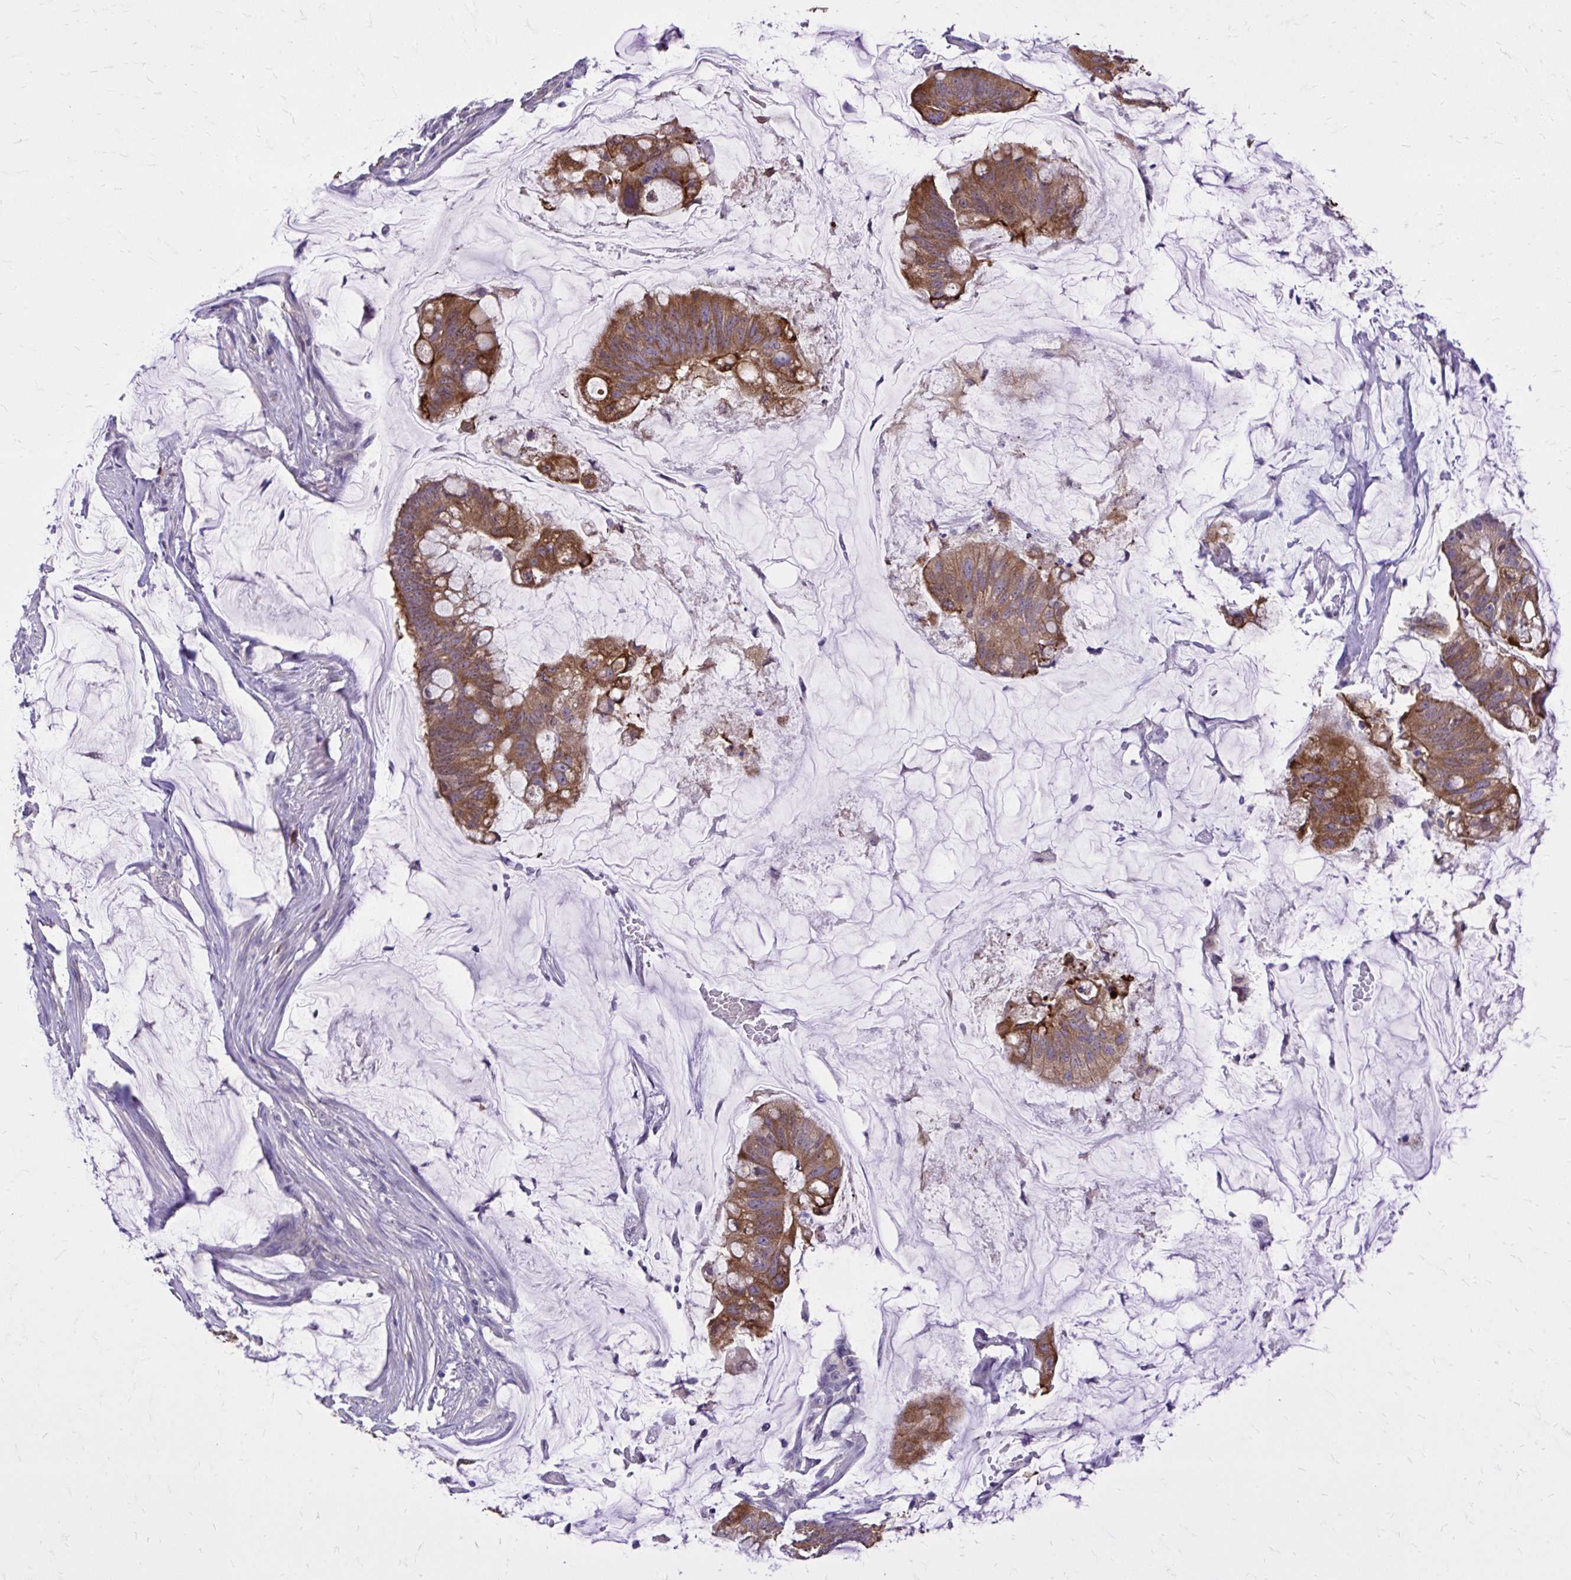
{"staining": {"intensity": "moderate", "quantity": ">75%", "location": "cytoplasmic/membranous"}, "tissue": "colorectal cancer", "cell_type": "Tumor cells", "image_type": "cancer", "snomed": [{"axis": "morphology", "description": "Adenocarcinoma, NOS"}, {"axis": "topography", "description": "Colon"}], "caption": "Colorectal adenocarcinoma stained with DAB (3,3'-diaminobenzidine) IHC demonstrates medium levels of moderate cytoplasmic/membranous staining in approximately >75% of tumor cells.", "gene": "EPB41L1", "patient": {"sex": "male", "age": 62}}